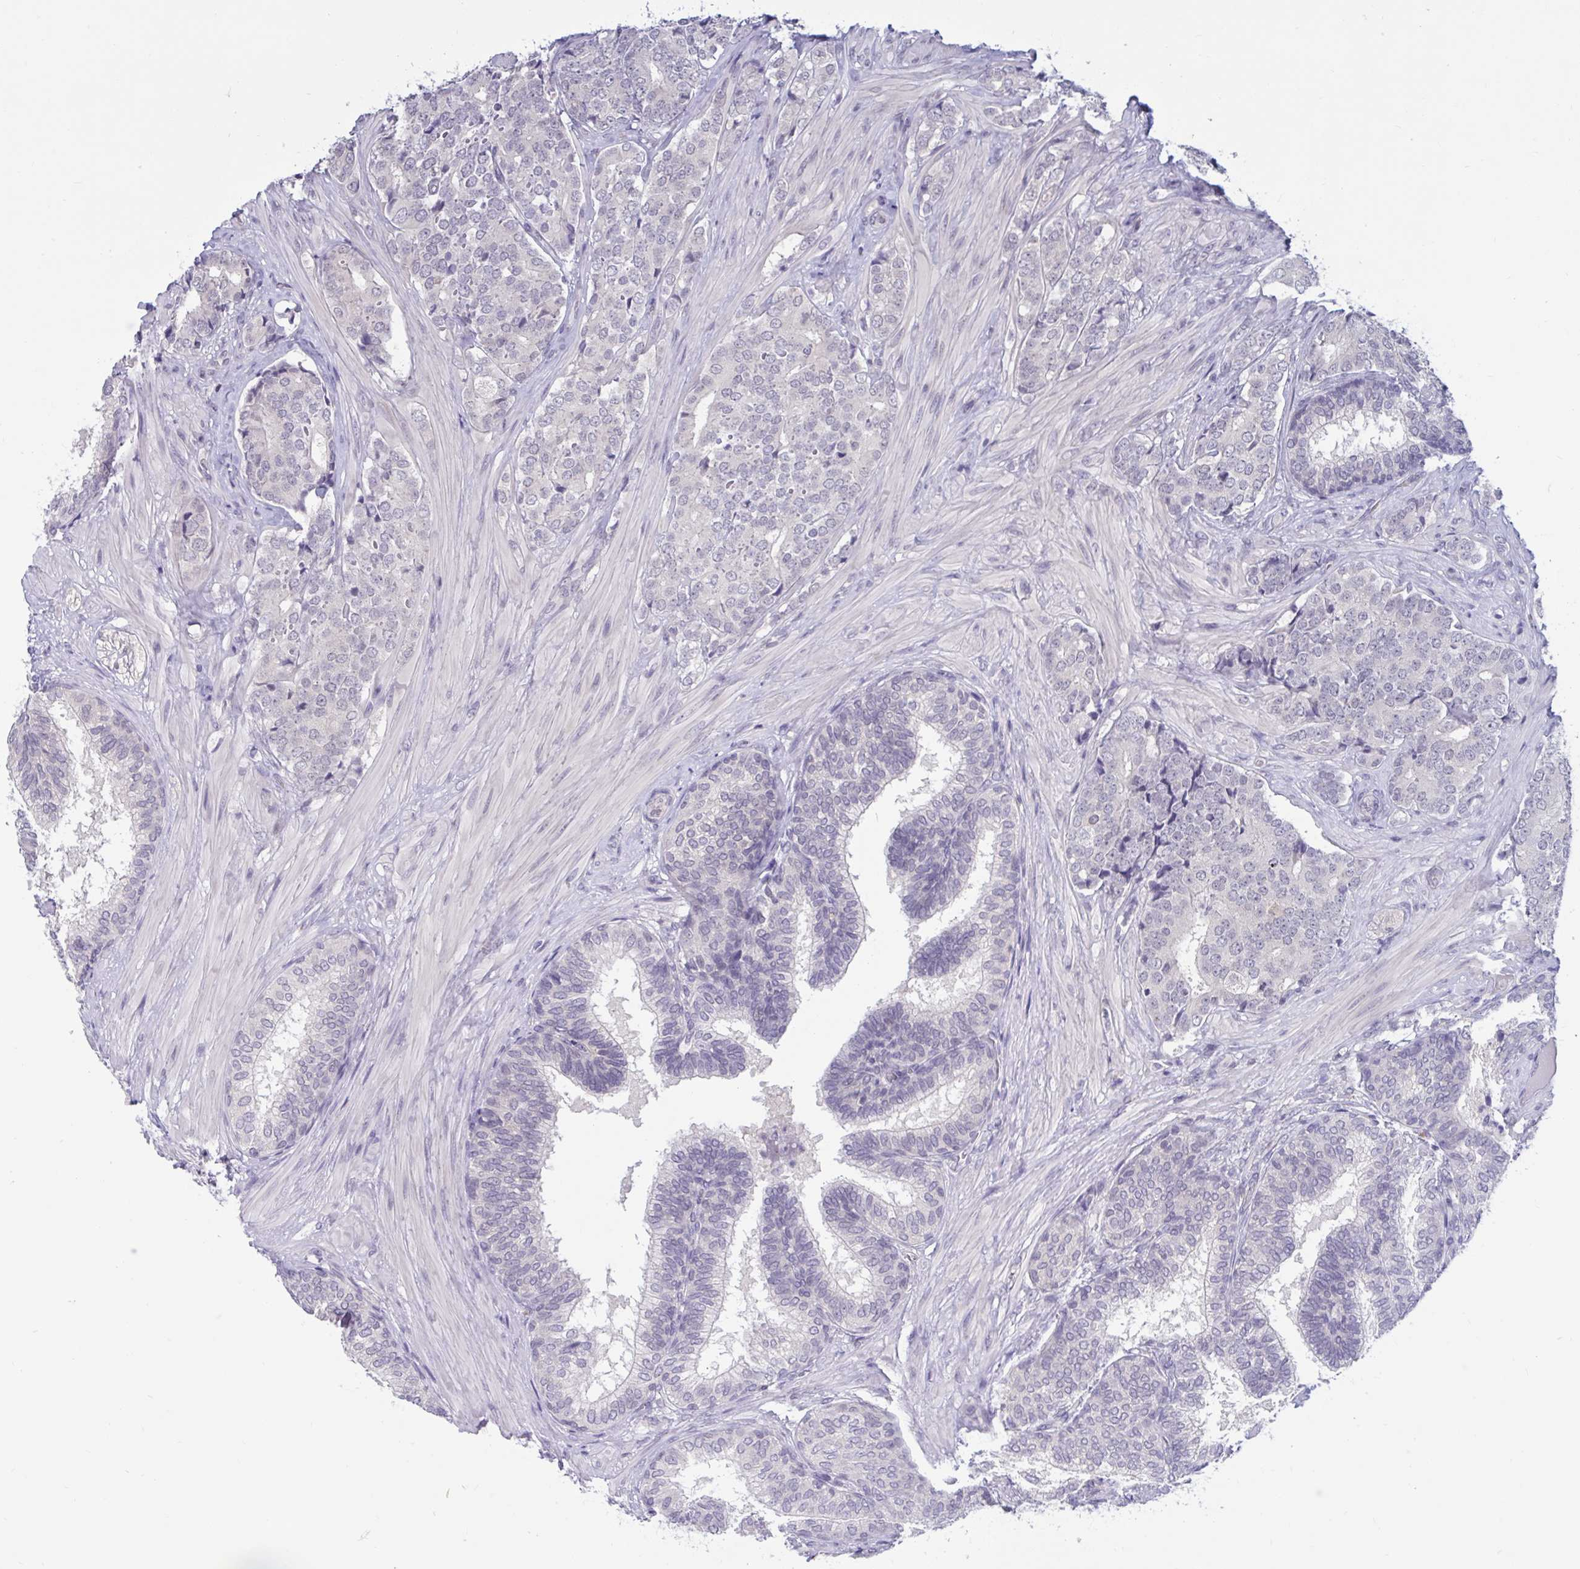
{"staining": {"intensity": "negative", "quantity": "none", "location": "none"}, "tissue": "prostate cancer", "cell_type": "Tumor cells", "image_type": "cancer", "snomed": [{"axis": "morphology", "description": "Adenocarcinoma, High grade"}, {"axis": "topography", "description": "Prostate"}], "caption": "The immunohistochemistry micrograph has no significant staining in tumor cells of prostate cancer (high-grade adenocarcinoma) tissue. (Brightfield microscopy of DAB (3,3'-diaminobenzidine) IHC at high magnification).", "gene": "ARPP19", "patient": {"sex": "male", "age": 62}}